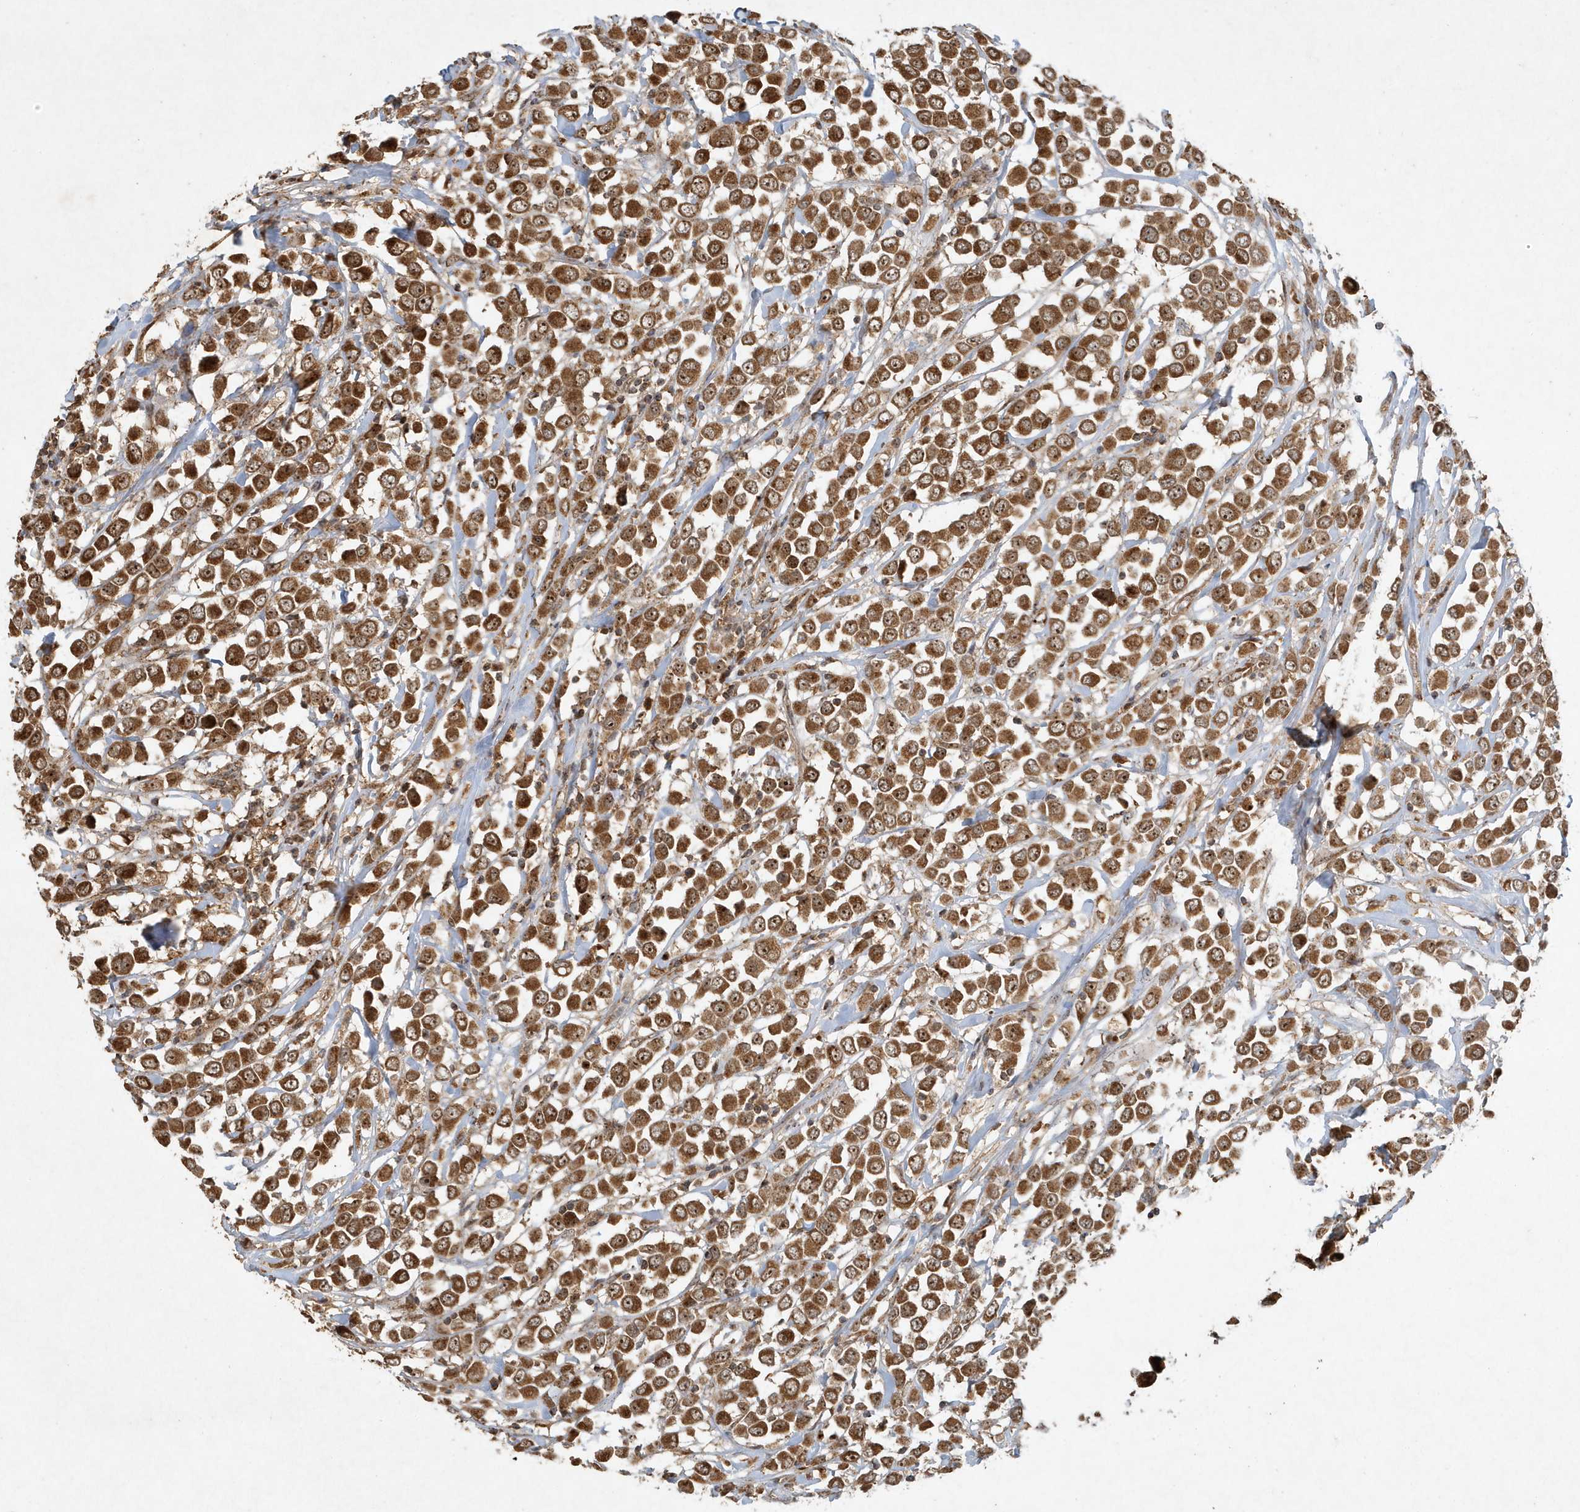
{"staining": {"intensity": "strong", "quantity": ">75%", "location": "cytoplasmic/membranous,nuclear"}, "tissue": "breast cancer", "cell_type": "Tumor cells", "image_type": "cancer", "snomed": [{"axis": "morphology", "description": "Duct carcinoma"}, {"axis": "topography", "description": "Breast"}], "caption": "A brown stain labels strong cytoplasmic/membranous and nuclear staining of a protein in breast cancer (infiltrating ductal carcinoma) tumor cells. (brown staining indicates protein expression, while blue staining denotes nuclei).", "gene": "ABCB9", "patient": {"sex": "female", "age": 61}}